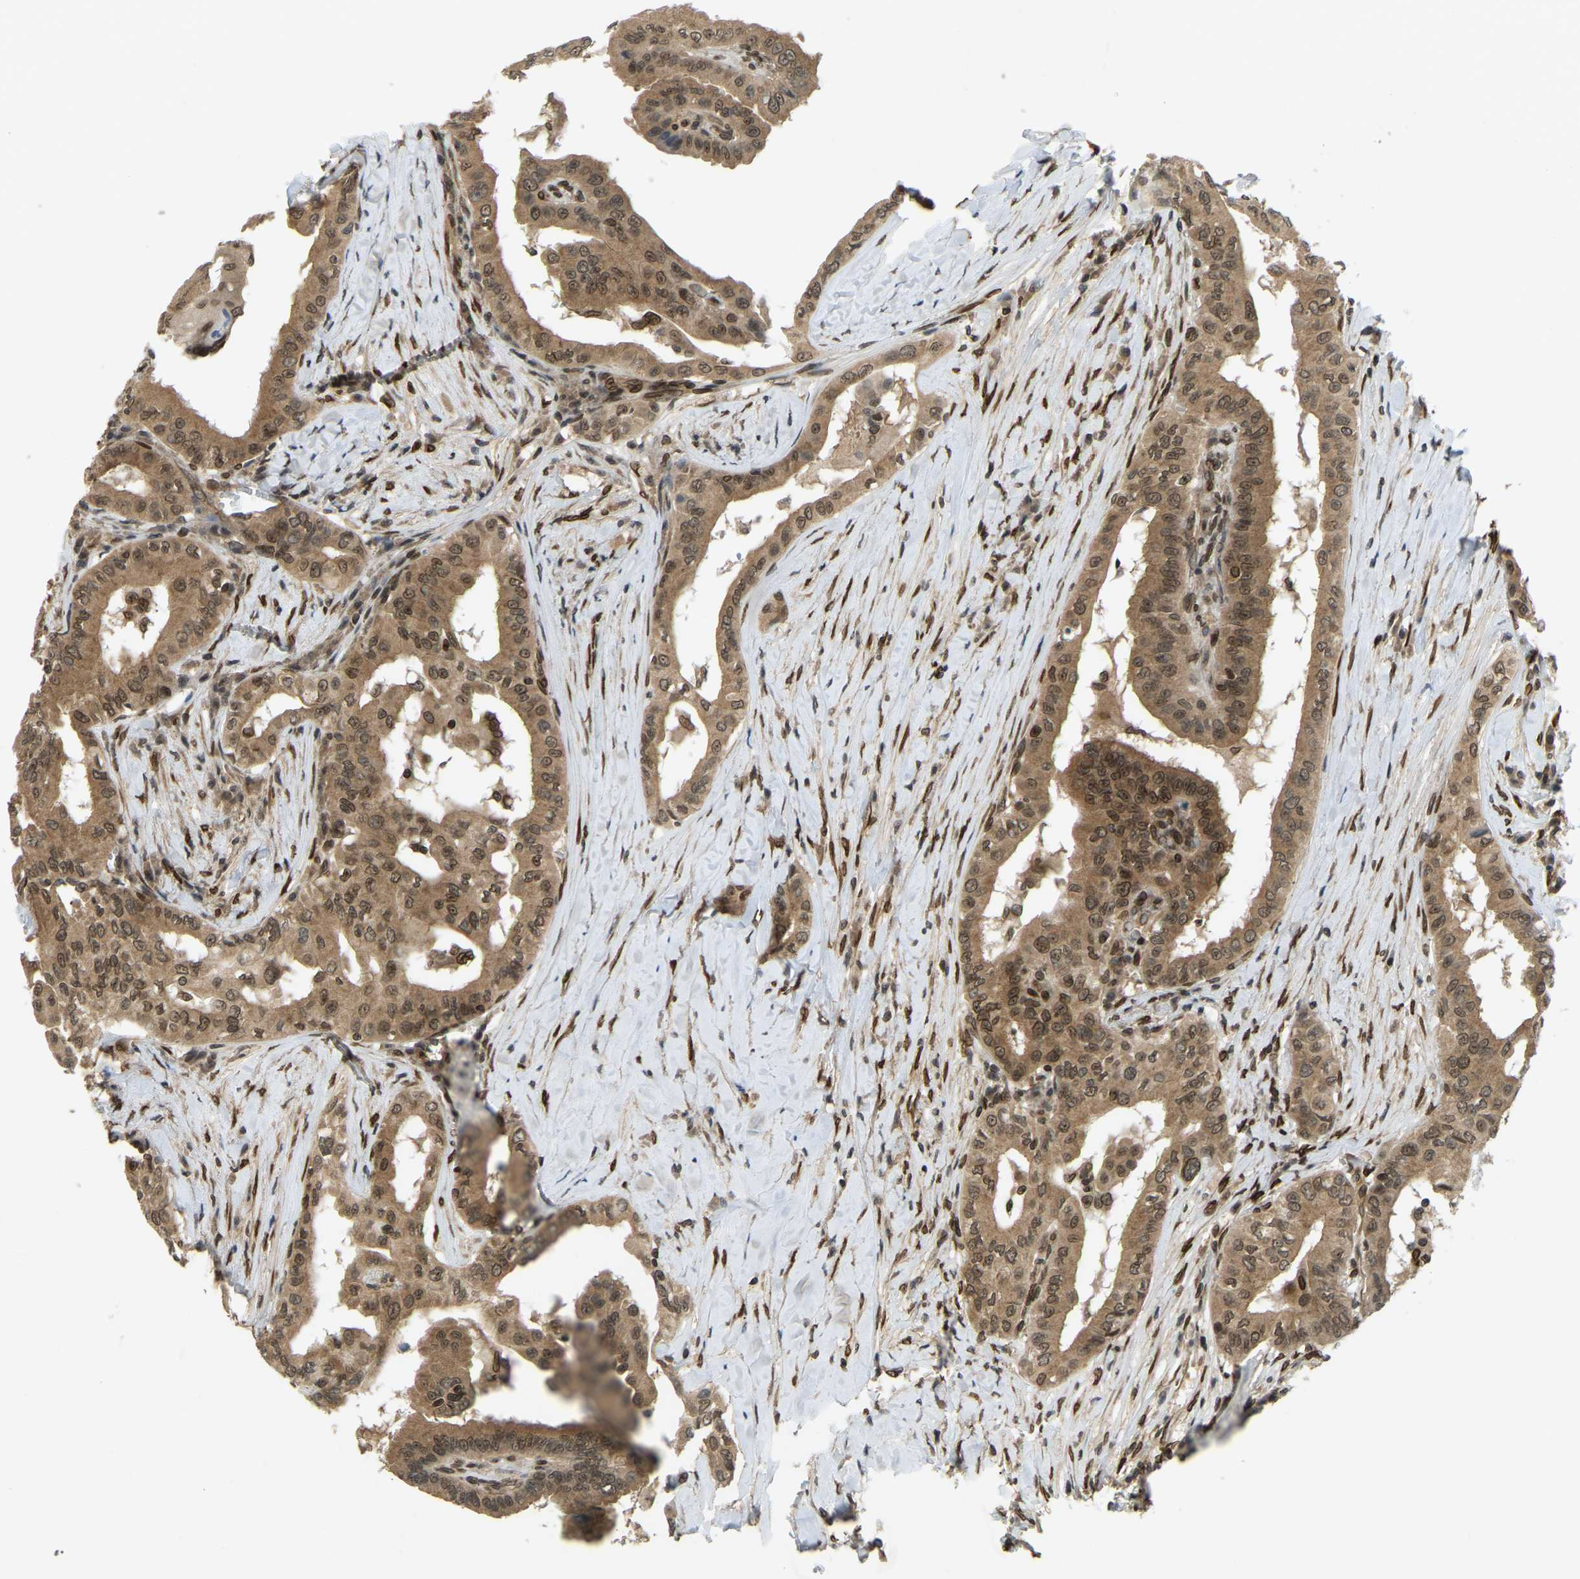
{"staining": {"intensity": "moderate", "quantity": ">75%", "location": "cytoplasmic/membranous,nuclear"}, "tissue": "thyroid cancer", "cell_type": "Tumor cells", "image_type": "cancer", "snomed": [{"axis": "morphology", "description": "Papillary adenocarcinoma, NOS"}, {"axis": "topography", "description": "Thyroid gland"}], "caption": "A medium amount of moderate cytoplasmic/membranous and nuclear staining is seen in approximately >75% of tumor cells in papillary adenocarcinoma (thyroid) tissue.", "gene": "SYNE1", "patient": {"sex": "male", "age": 33}}